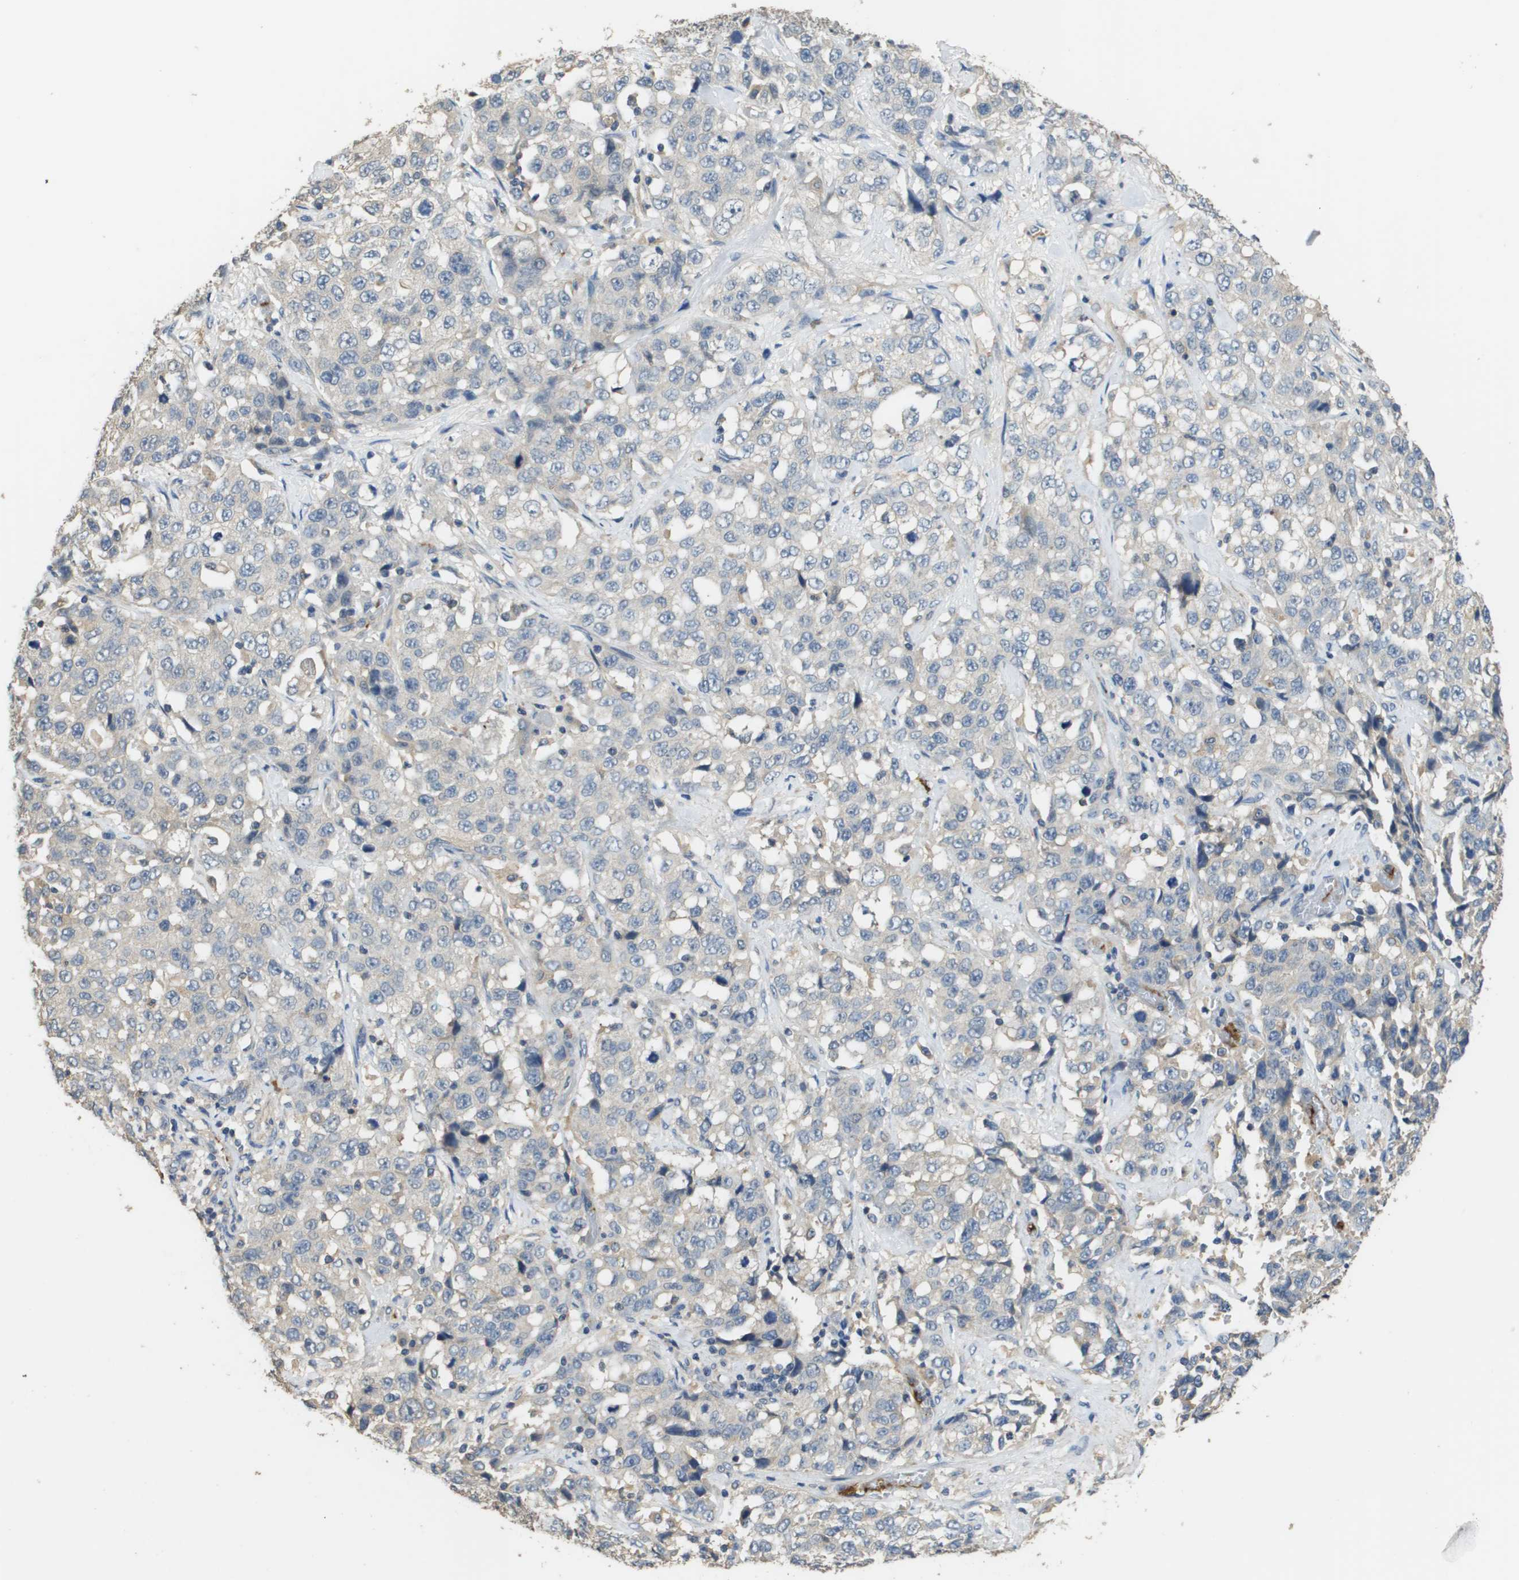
{"staining": {"intensity": "negative", "quantity": "none", "location": "none"}, "tissue": "stomach cancer", "cell_type": "Tumor cells", "image_type": "cancer", "snomed": [{"axis": "morphology", "description": "Normal tissue, NOS"}, {"axis": "morphology", "description": "Adenocarcinoma, NOS"}, {"axis": "topography", "description": "Stomach"}], "caption": "Immunohistochemistry micrograph of human adenocarcinoma (stomach) stained for a protein (brown), which exhibits no expression in tumor cells.", "gene": "RAB27B", "patient": {"sex": "male", "age": 48}}